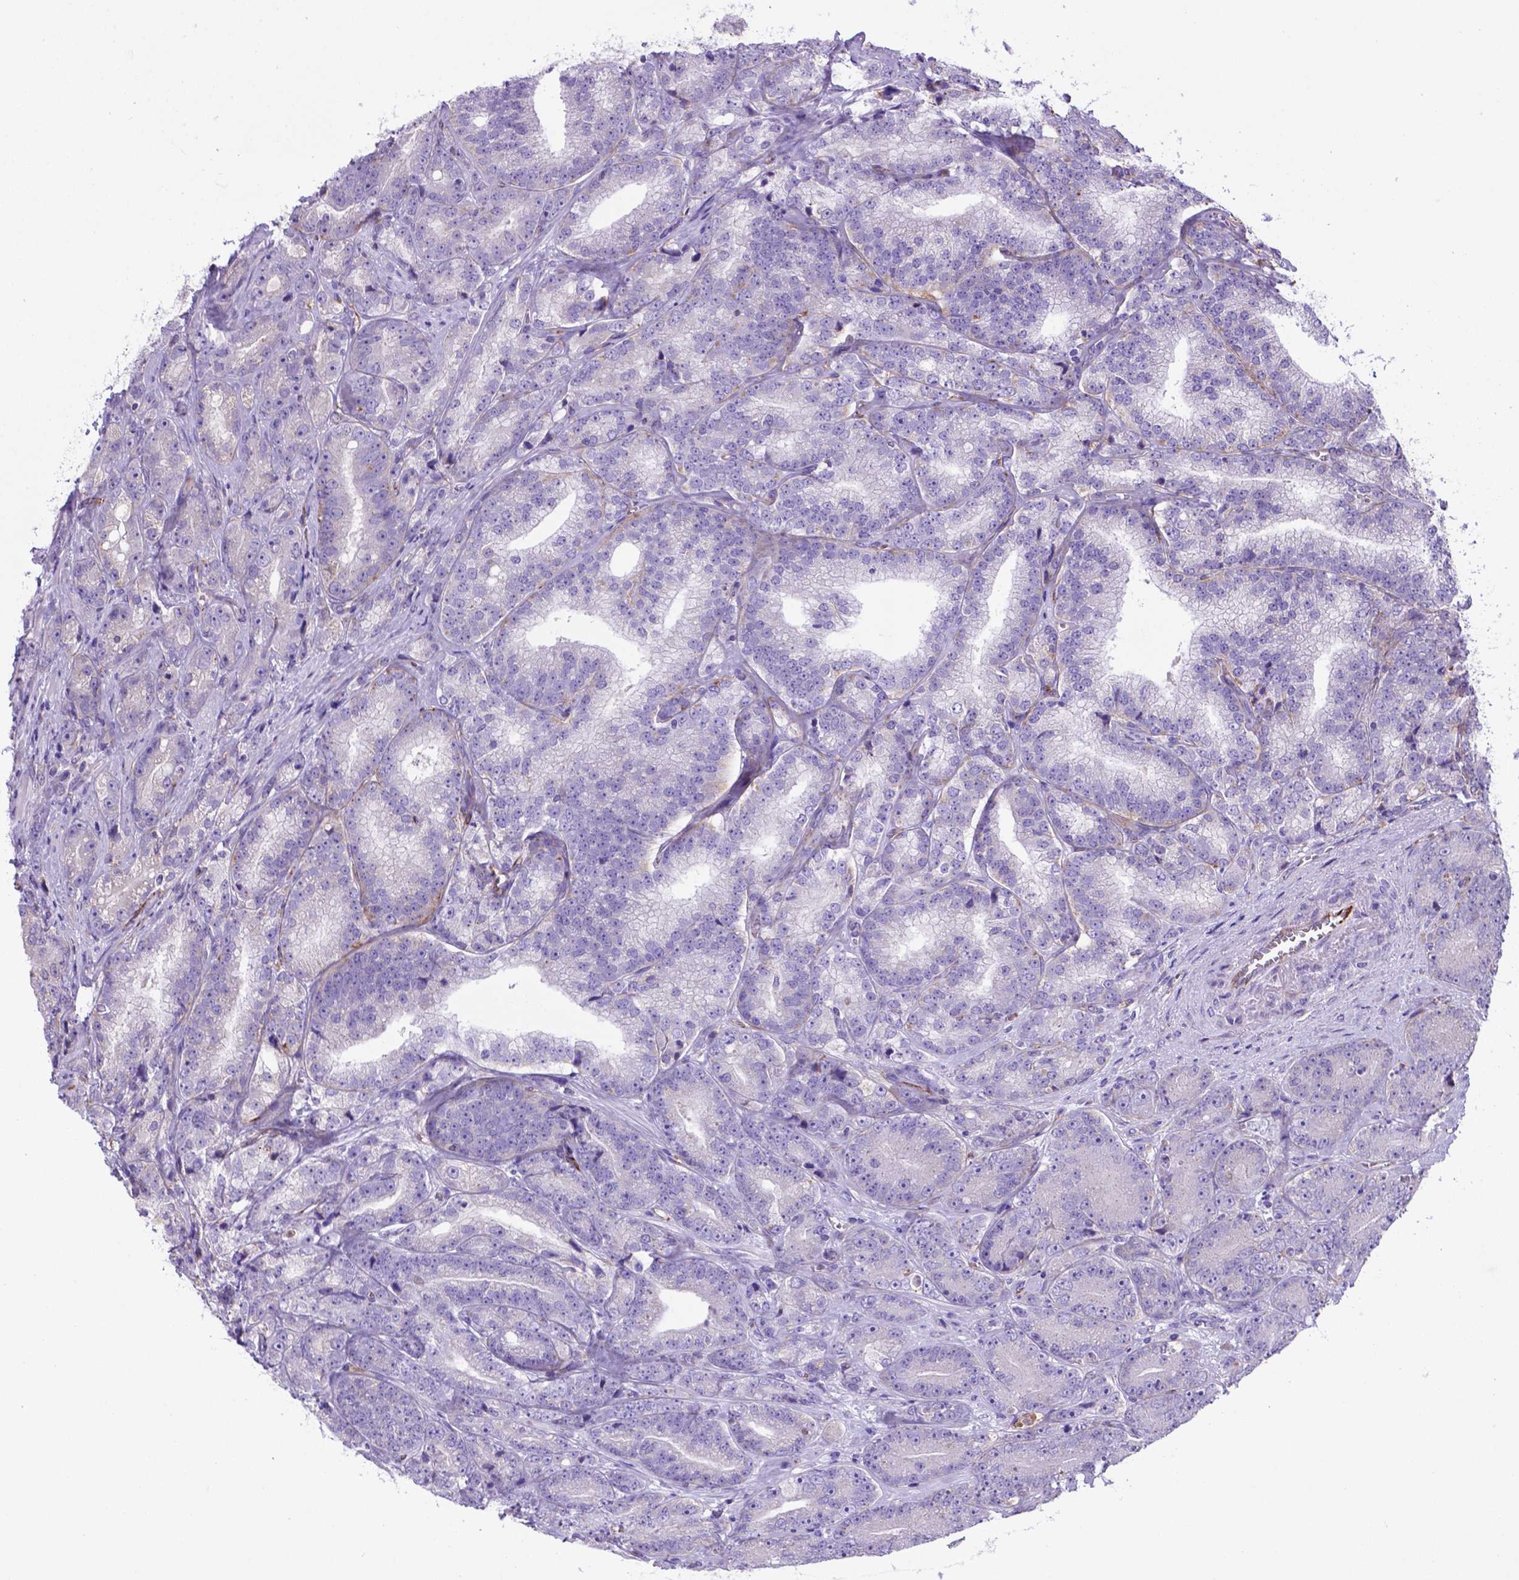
{"staining": {"intensity": "negative", "quantity": "none", "location": "none"}, "tissue": "prostate cancer", "cell_type": "Tumor cells", "image_type": "cancer", "snomed": [{"axis": "morphology", "description": "Adenocarcinoma, NOS"}, {"axis": "topography", "description": "Prostate"}], "caption": "The photomicrograph shows no staining of tumor cells in adenocarcinoma (prostate).", "gene": "LZTR1", "patient": {"sex": "male", "age": 63}}